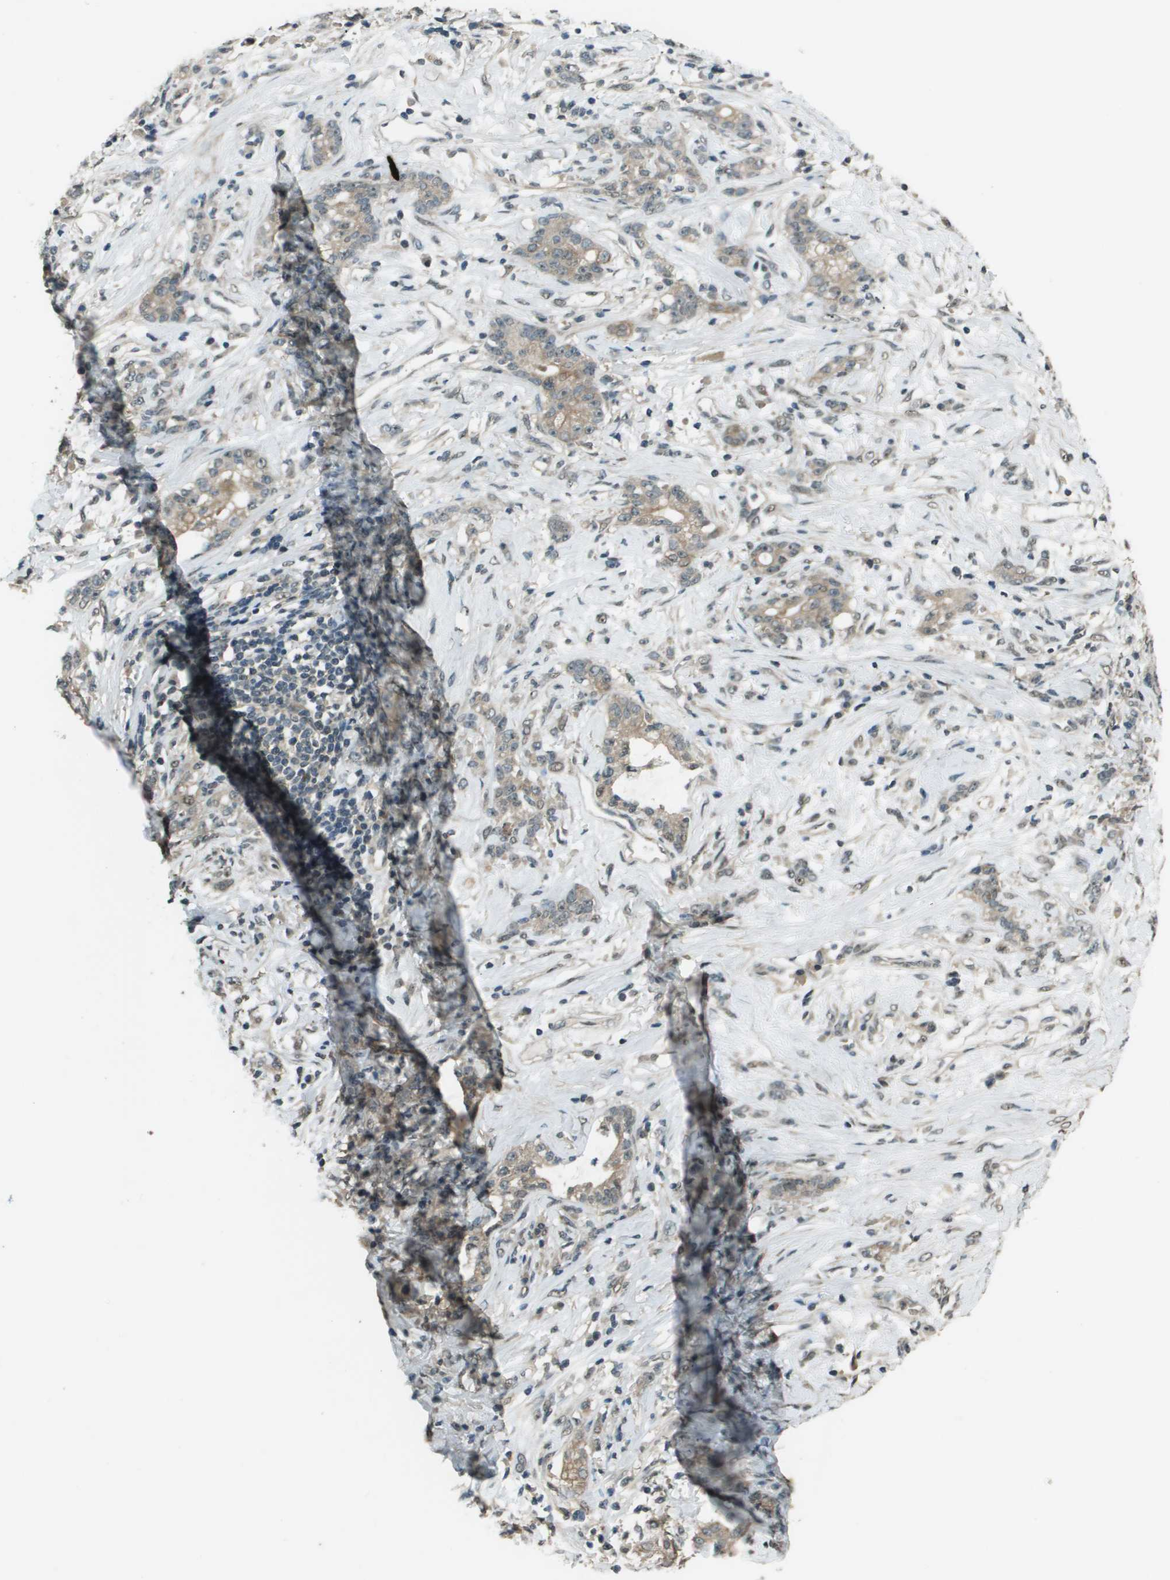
{"staining": {"intensity": "weak", "quantity": ">75%", "location": "cytoplasmic/membranous"}, "tissue": "stomach cancer", "cell_type": "Tumor cells", "image_type": "cancer", "snomed": [{"axis": "morphology", "description": "Adenocarcinoma, NOS"}, {"axis": "topography", "description": "Stomach, lower"}], "caption": "Immunohistochemistry (IHC) histopathology image of human stomach adenocarcinoma stained for a protein (brown), which exhibits low levels of weak cytoplasmic/membranous staining in about >75% of tumor cells.", "gene": "SDC3", "patient": {"sex": "male", "age": 88}}